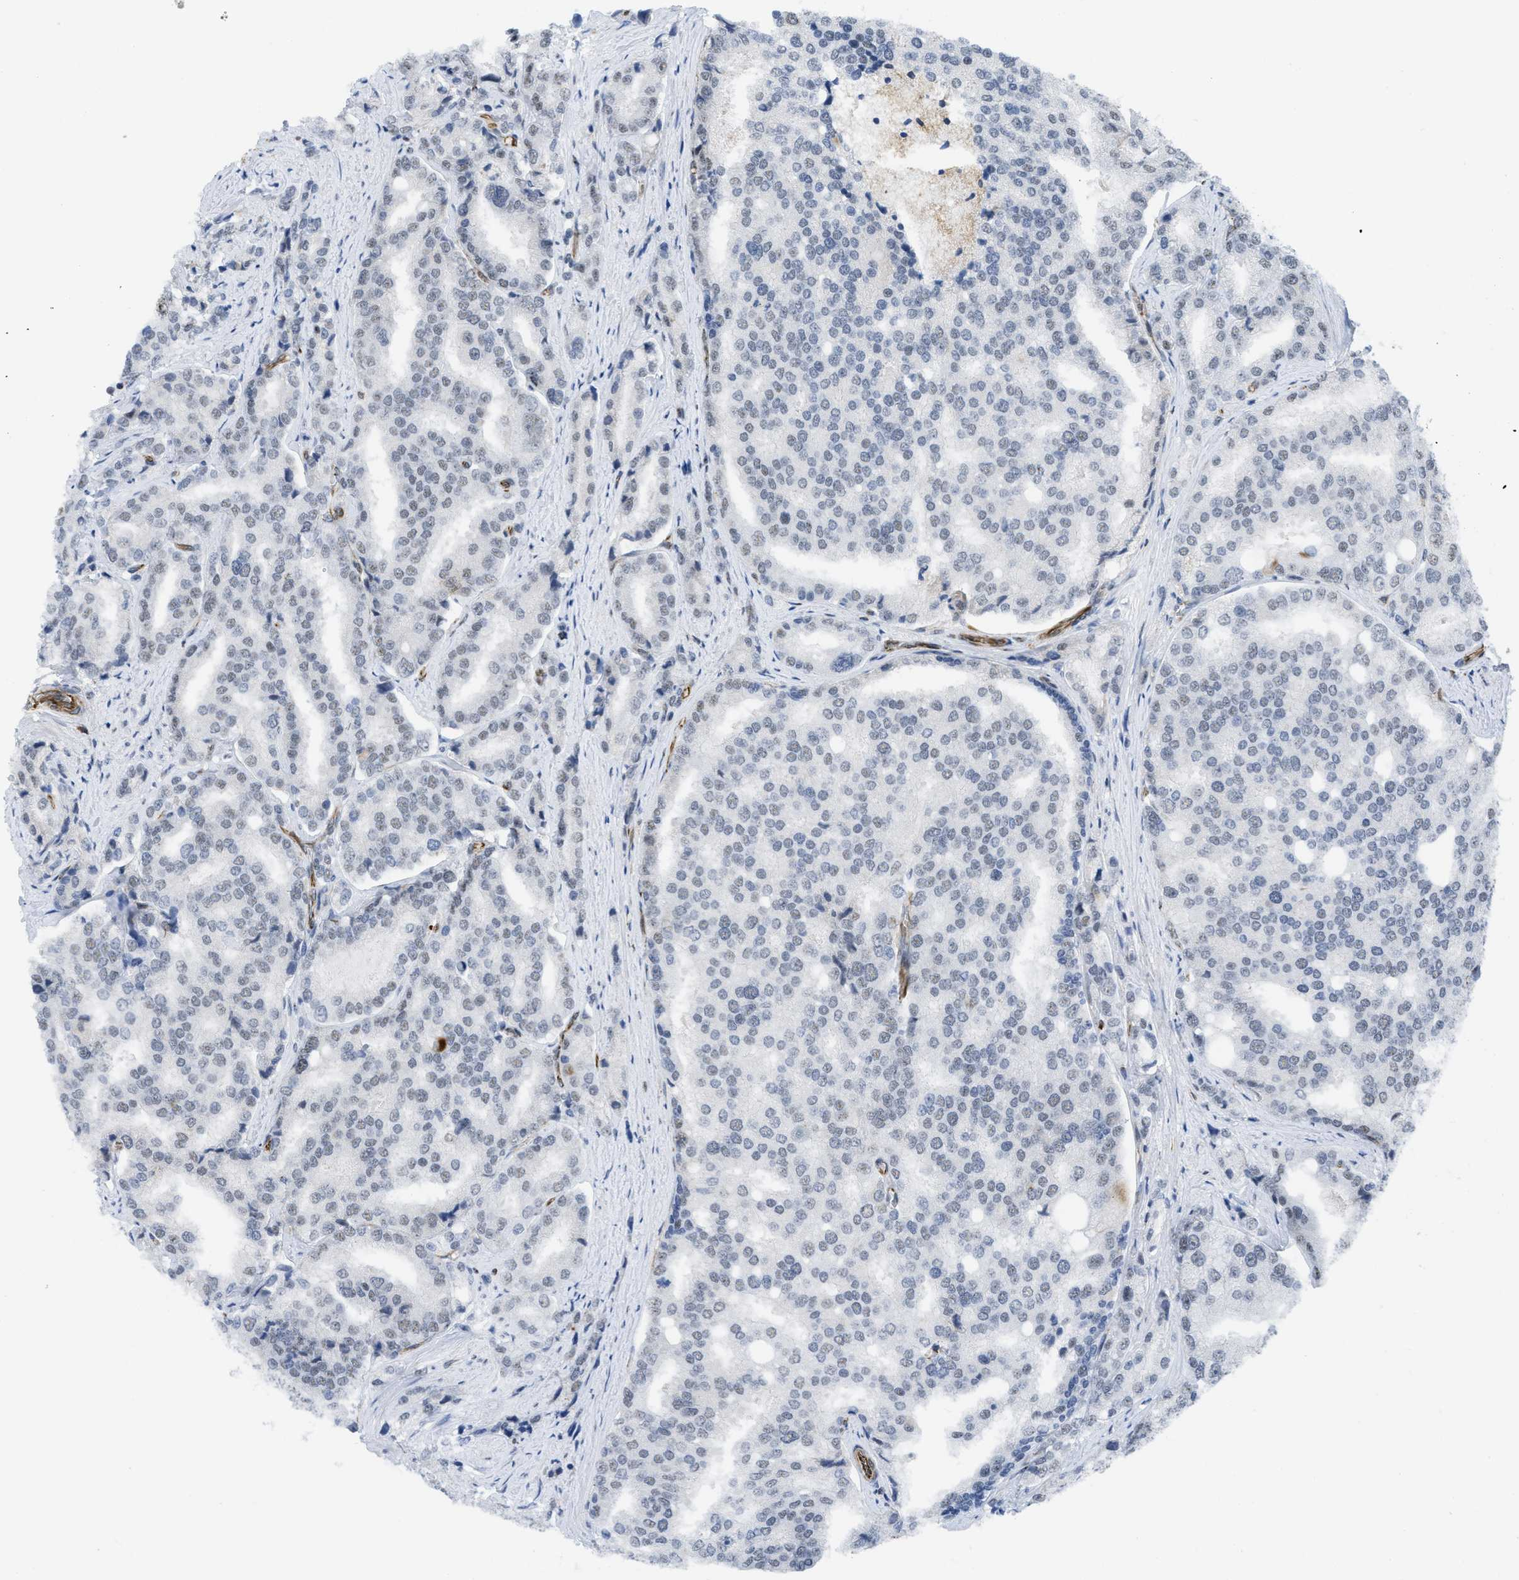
{"staining": {"intensity": "weak", "quantity": "<25%", "location": "nuclear"}, "tissue": "prostate cancer", "cell_type": "Tumor cells", "image_type": "cancer", "snomed": [{"axis": "morphology", "description": "Adenocarcinoma, High grade"}, {"axis": "topography", "description": "Prostate"}], "caption": "Immunohistochemistry (IHC) of prostate cancer (high-grade adenocarcinoma) displays no expression in tumor cells. (DAB immunohistochemistry (IHC) with hematoxylin counter stain).", "gene": "LRRC8B", "patient": {"sex": "male", "age": 50}}